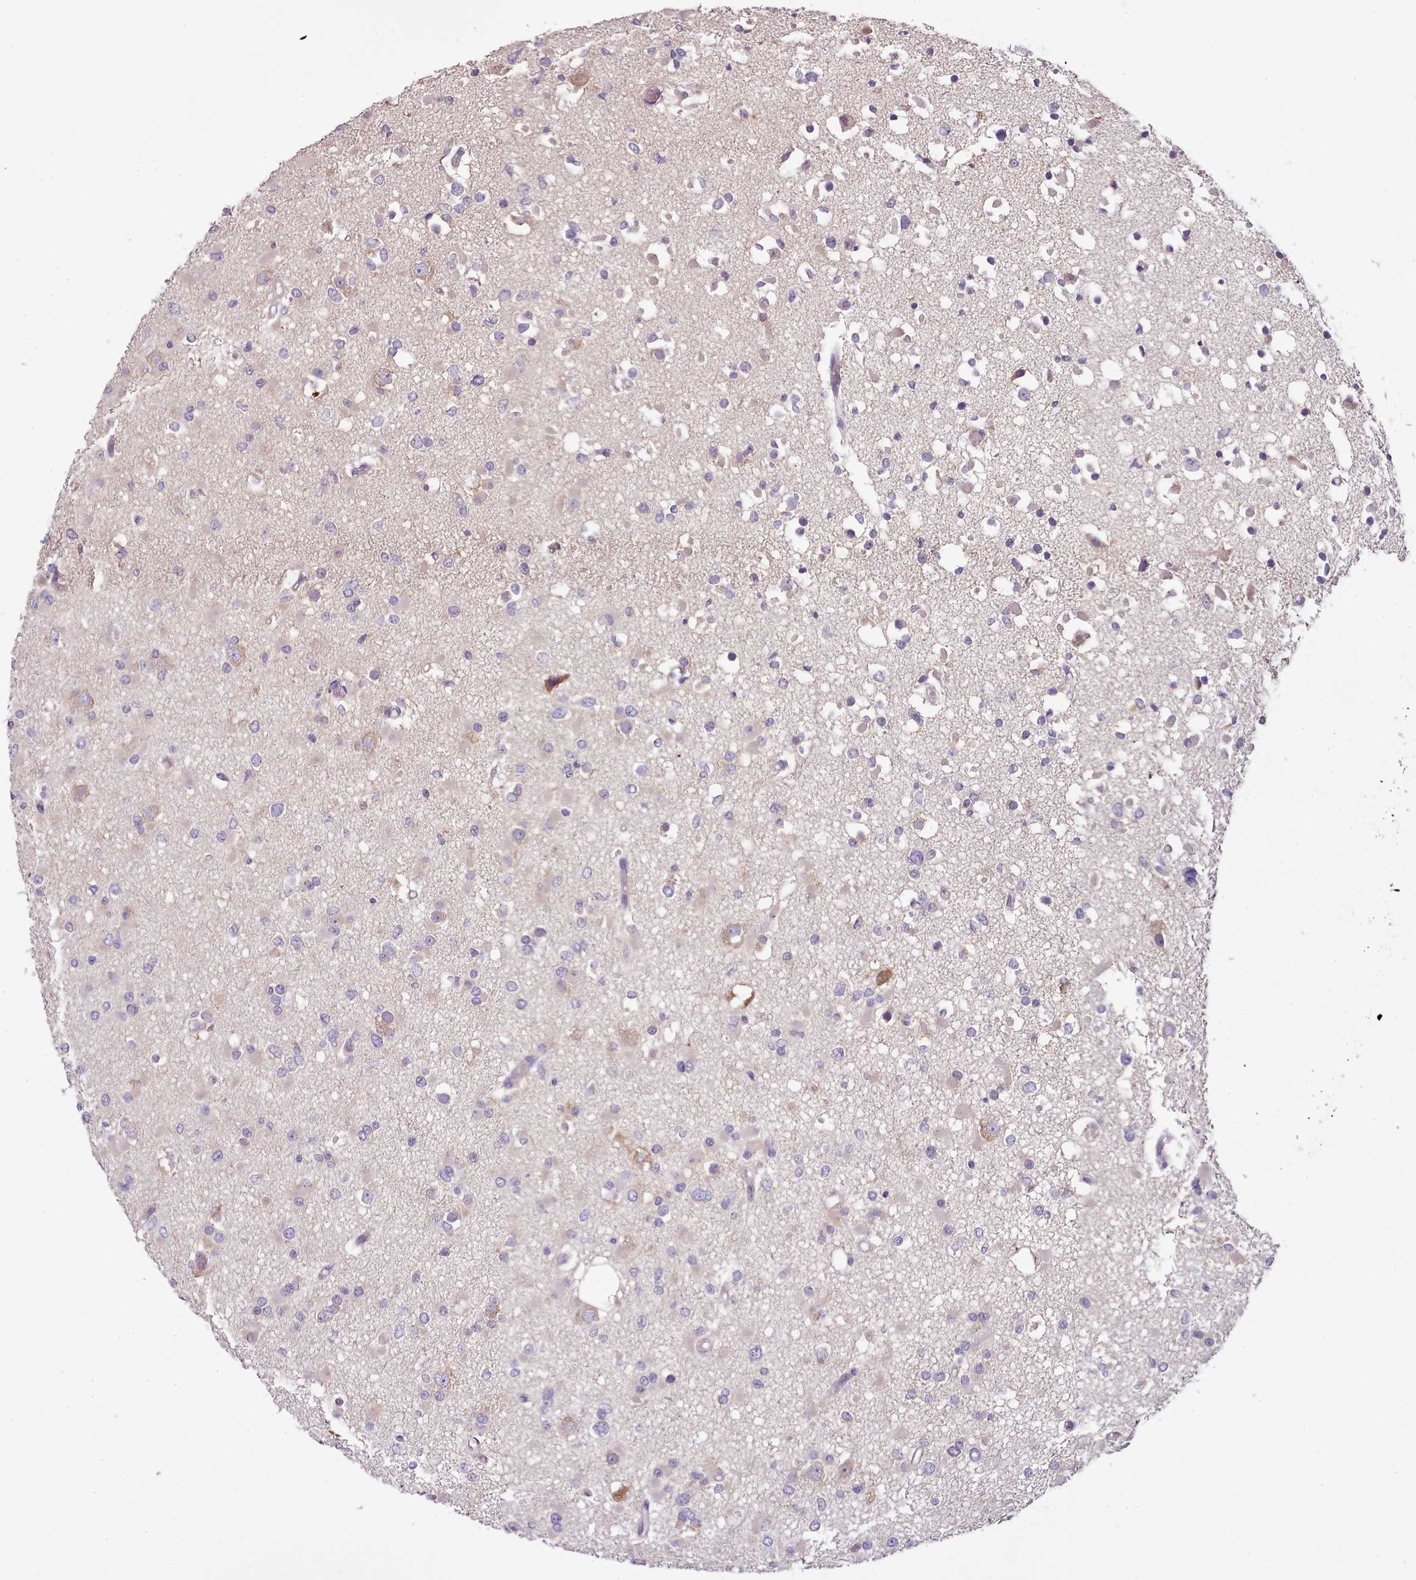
{"staining": {"intensity": "weak", "quantity": "<25%", "location": "cytoplasmic/membranous"}, "tissue": "glioma", "cell_type": "Tumor cells", "image_type": "cancer", "snomed": [{"axis": "morphology", "description": "Glioma, malignant, Low grade"}, {"axis": "topography", "description": "Brain"}], "caption": "High magnification brightfield microscopy of glioma stained with DAB (3,3'-diaminobenzidine) (brown) and counterstained with hematoxylin (blue): tumor cells show no significant expression.", "gene": "SETX", "patient": {"sex": "female", "age": 22}}